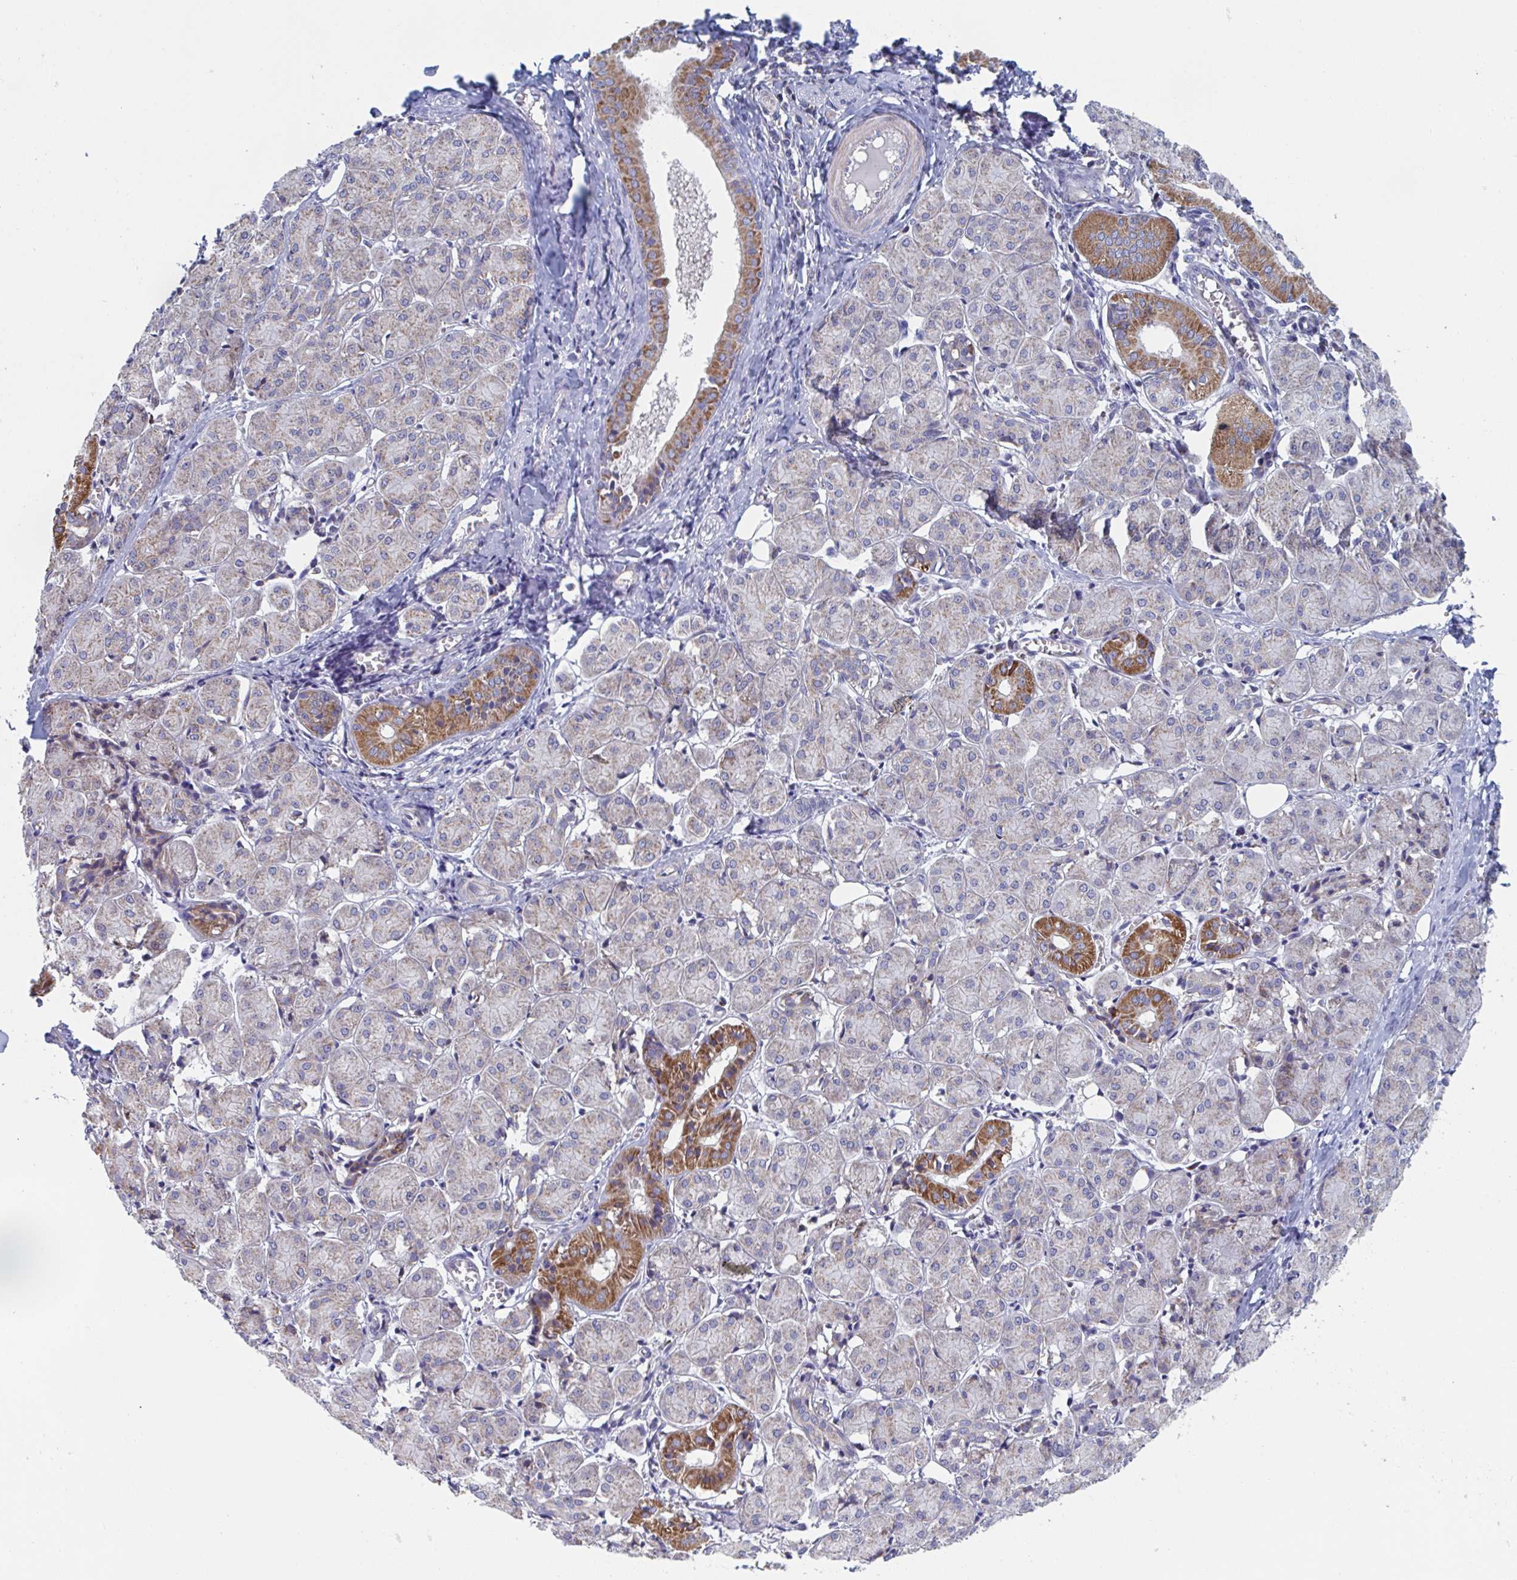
{"staining": {"intensity": "strong", "quantity": "25%-75%", "location": "cytoplasmic/membranous"}, "tissue": "salivary gland", "cell_type": "Glandular cells", "image_type": "normal", "snomed": [{"axis": "morphology", "description": "Normal tissue, NOS"}, {"axis": "morphology", "description": "Inflammation, NOS"}, {"axis": "topography", "description": "Lymph node"}, {"axis": "topography", "description": "Salivary gland"}], "caption": "Protein expression analysis of unremarkable salivary gland shows strong cytoplasmic/membranous expression in about 25%-75% of glandular cells.", "gene": "MRPL53", "patient": {"sex": "male", "age": 3}}